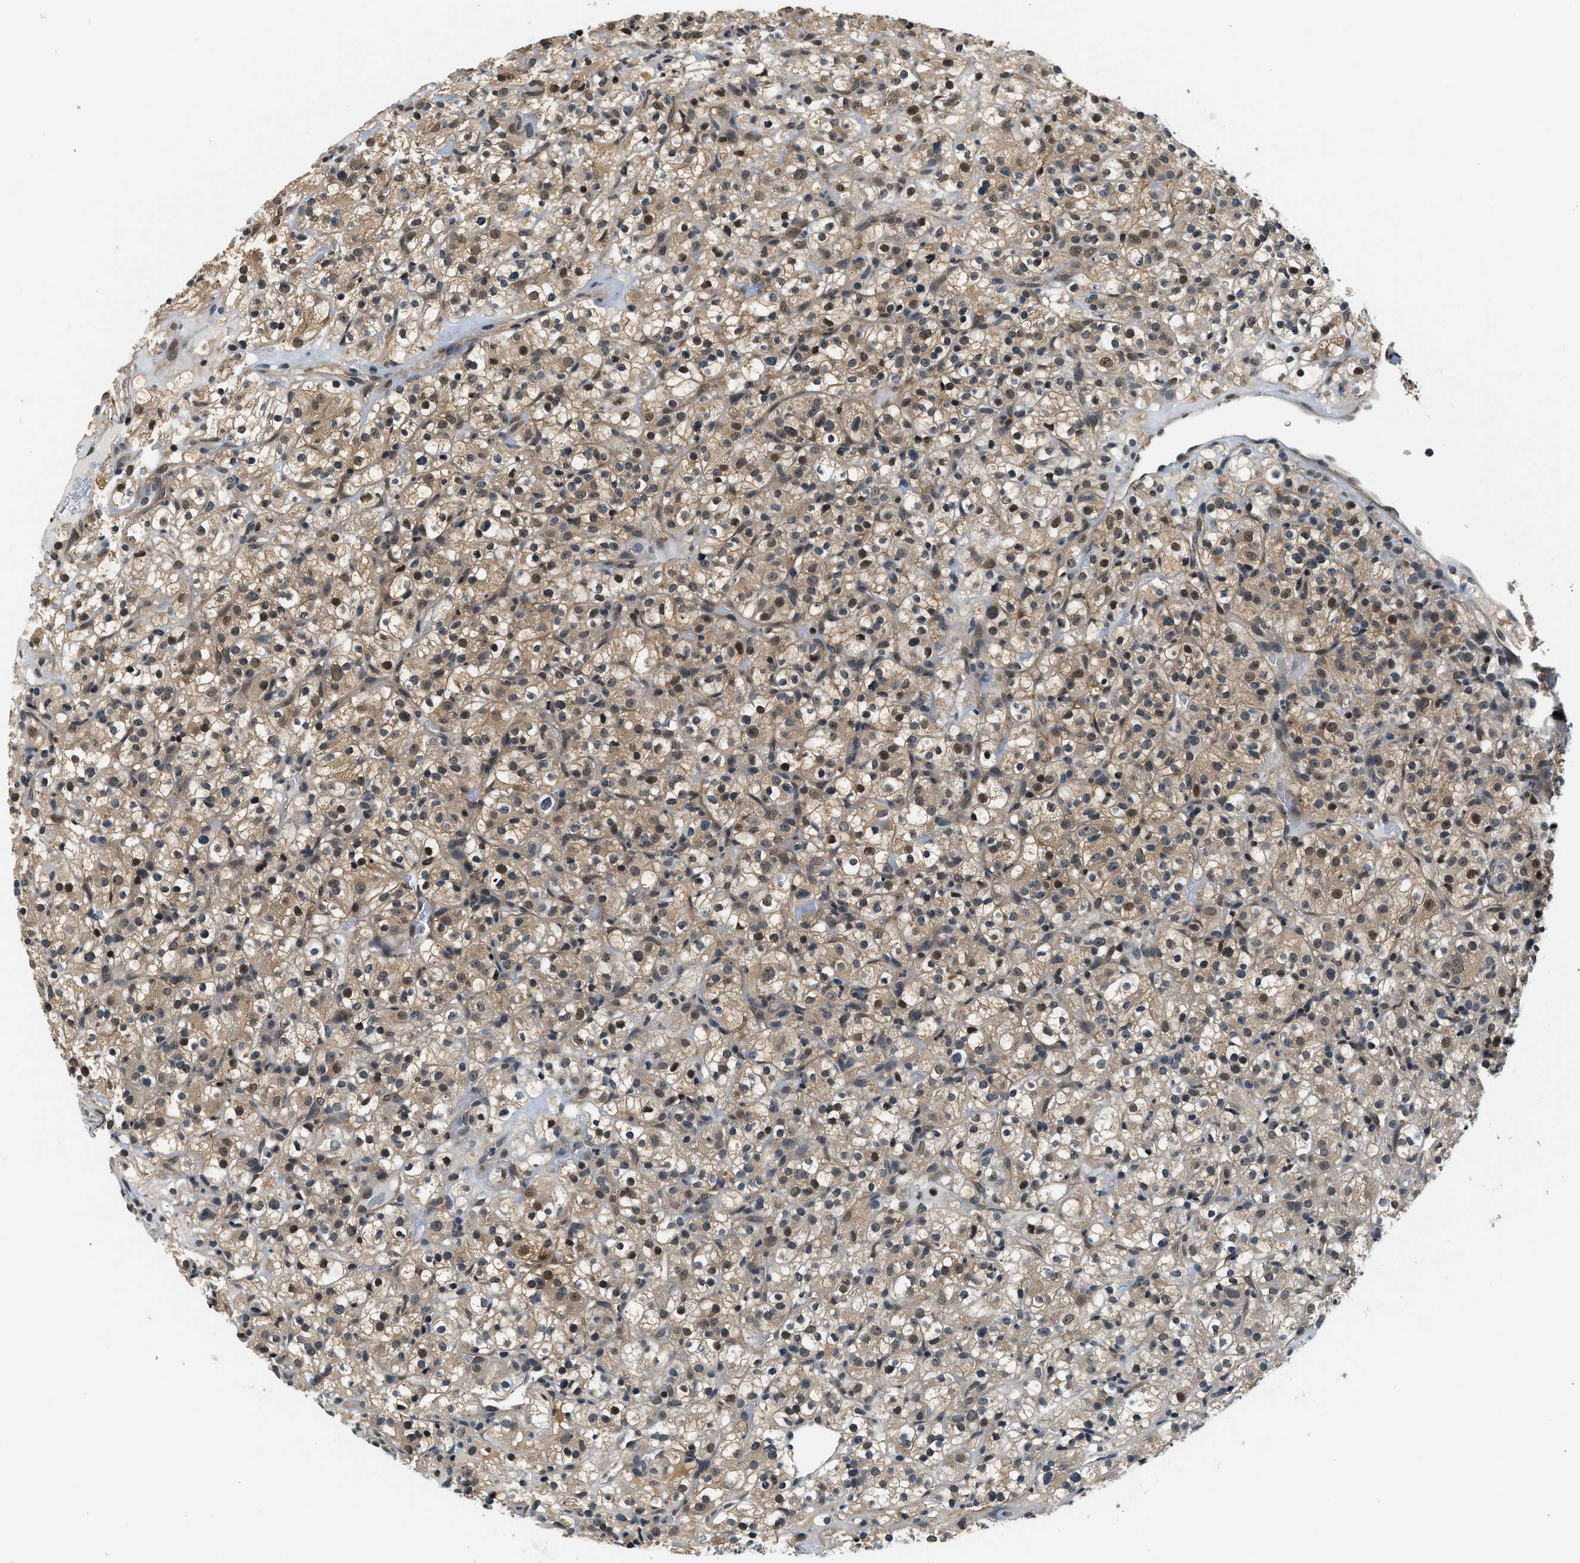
{"staining": {"intensity": "moderate", "quantity": ">75%", "location": "cytoplasmic/membranous"}, "tissue": "renal cancer", "cell_type": "Tumor cells", "image_type": "cancer", "snomed": [{"axis": "morphology", "description": "Normal tissue, NOS"}, {"axis": "morphology", "description": "Adenocarcinoma, NOS"}, {"axis": "topography", "description": "Kidney"}], "caption": "This histopathology image demonstrates immunohistochemistry staining of renal cancer, with medium moderate cytoplasmic/membranous expression in approximately >75% of tumor cells.", "gene": "PSMD3", "patient": {"sex": "female", "age": 72}}